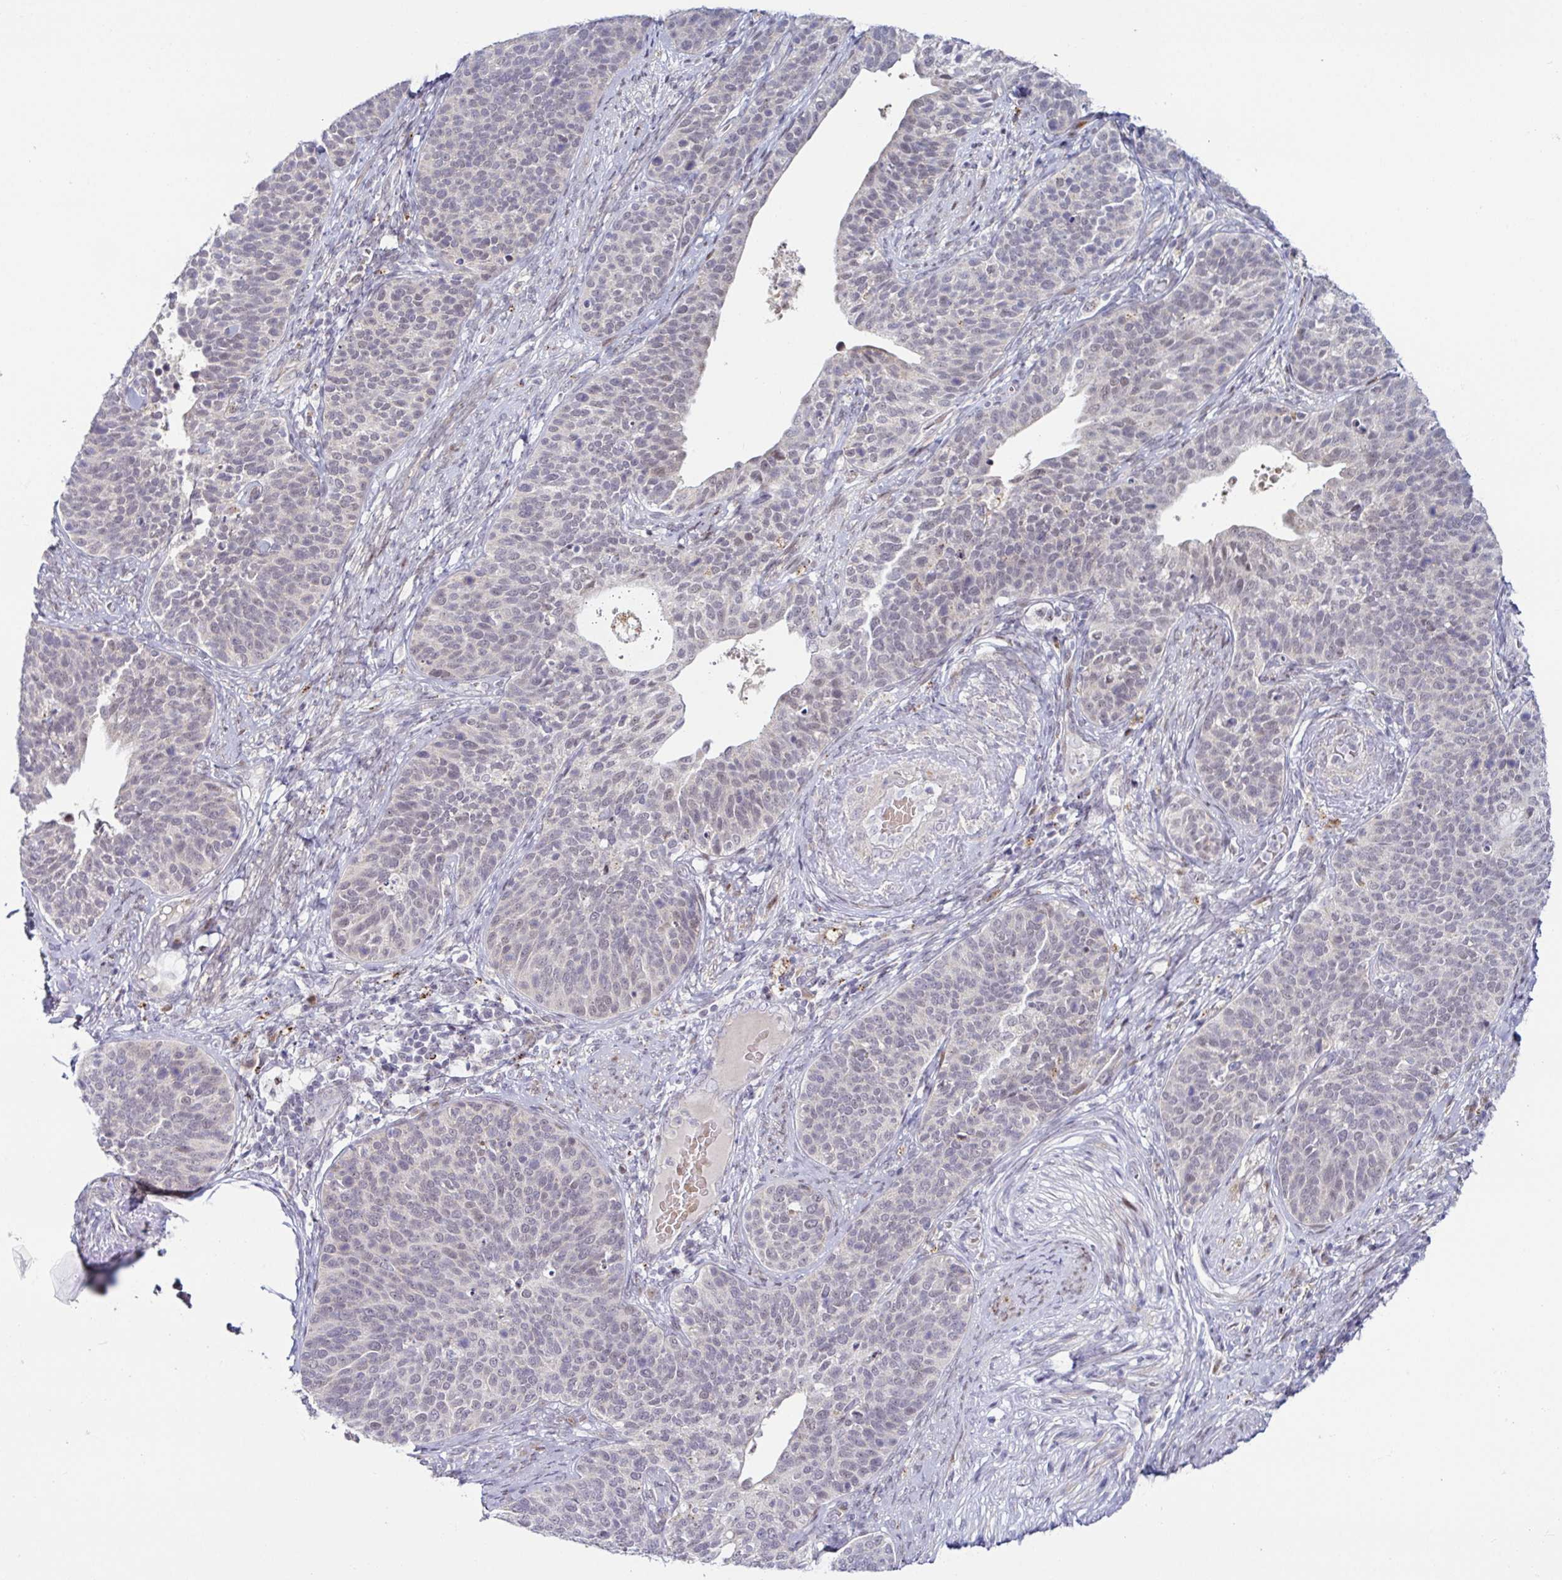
{"staining": {"intensity": "negative", "quantity": "none", "location": "none"}, "tissue": "cervical cancer", "cell_type": "Tumor cells", "image_type": "cancer", "snomed": [{"axis": "morphology", "description": "Squamous cell carcinoma, NOS"}, {"axis": "topography", "description": "Cervix"}], "caption": "Photomicrograph shows no significant protein staining in tumor cells of cervical cancer.", "gene": "DZIP1", "patient": {"sex": "female", "age": 69}}